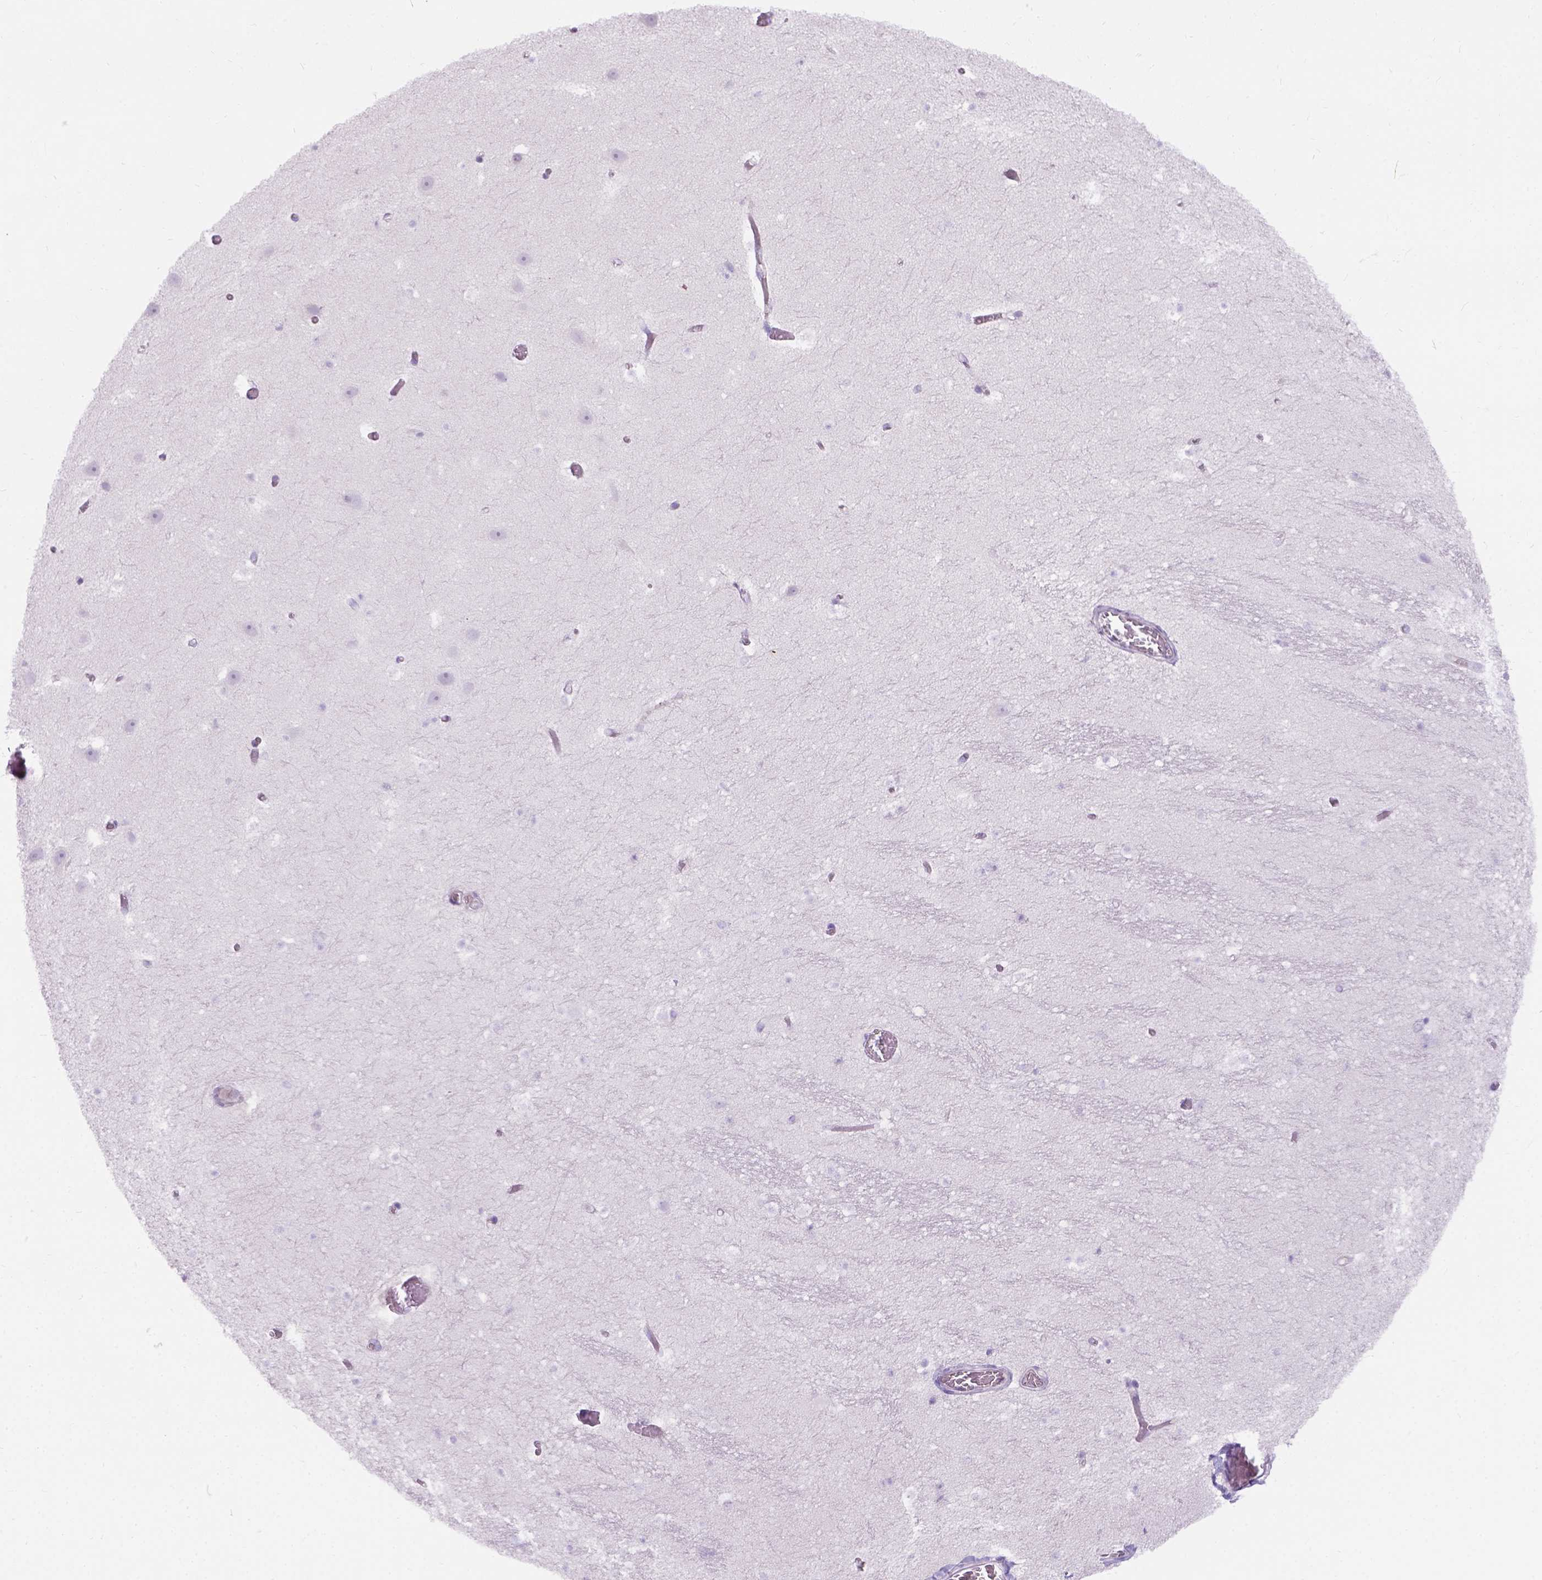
{"staining": {"intensity": "negative", "quantity": "none", "location": "none"}, "tissue": "hippocampus", "cell_type": "Glial cells", "image_type": "normal", "snomed": [{"axis": "morphology", "description": "Normal tissue, NOS"}, {"axis": "topography", "description": "Hippocampus"}], "caption": "This is a photomicrograph of immunohistochemistry staining of benign hippocampus, which shows no positivity in glial cells.", "gene": "C20orf144", "patient": {"sex": "male", "age": 26}}